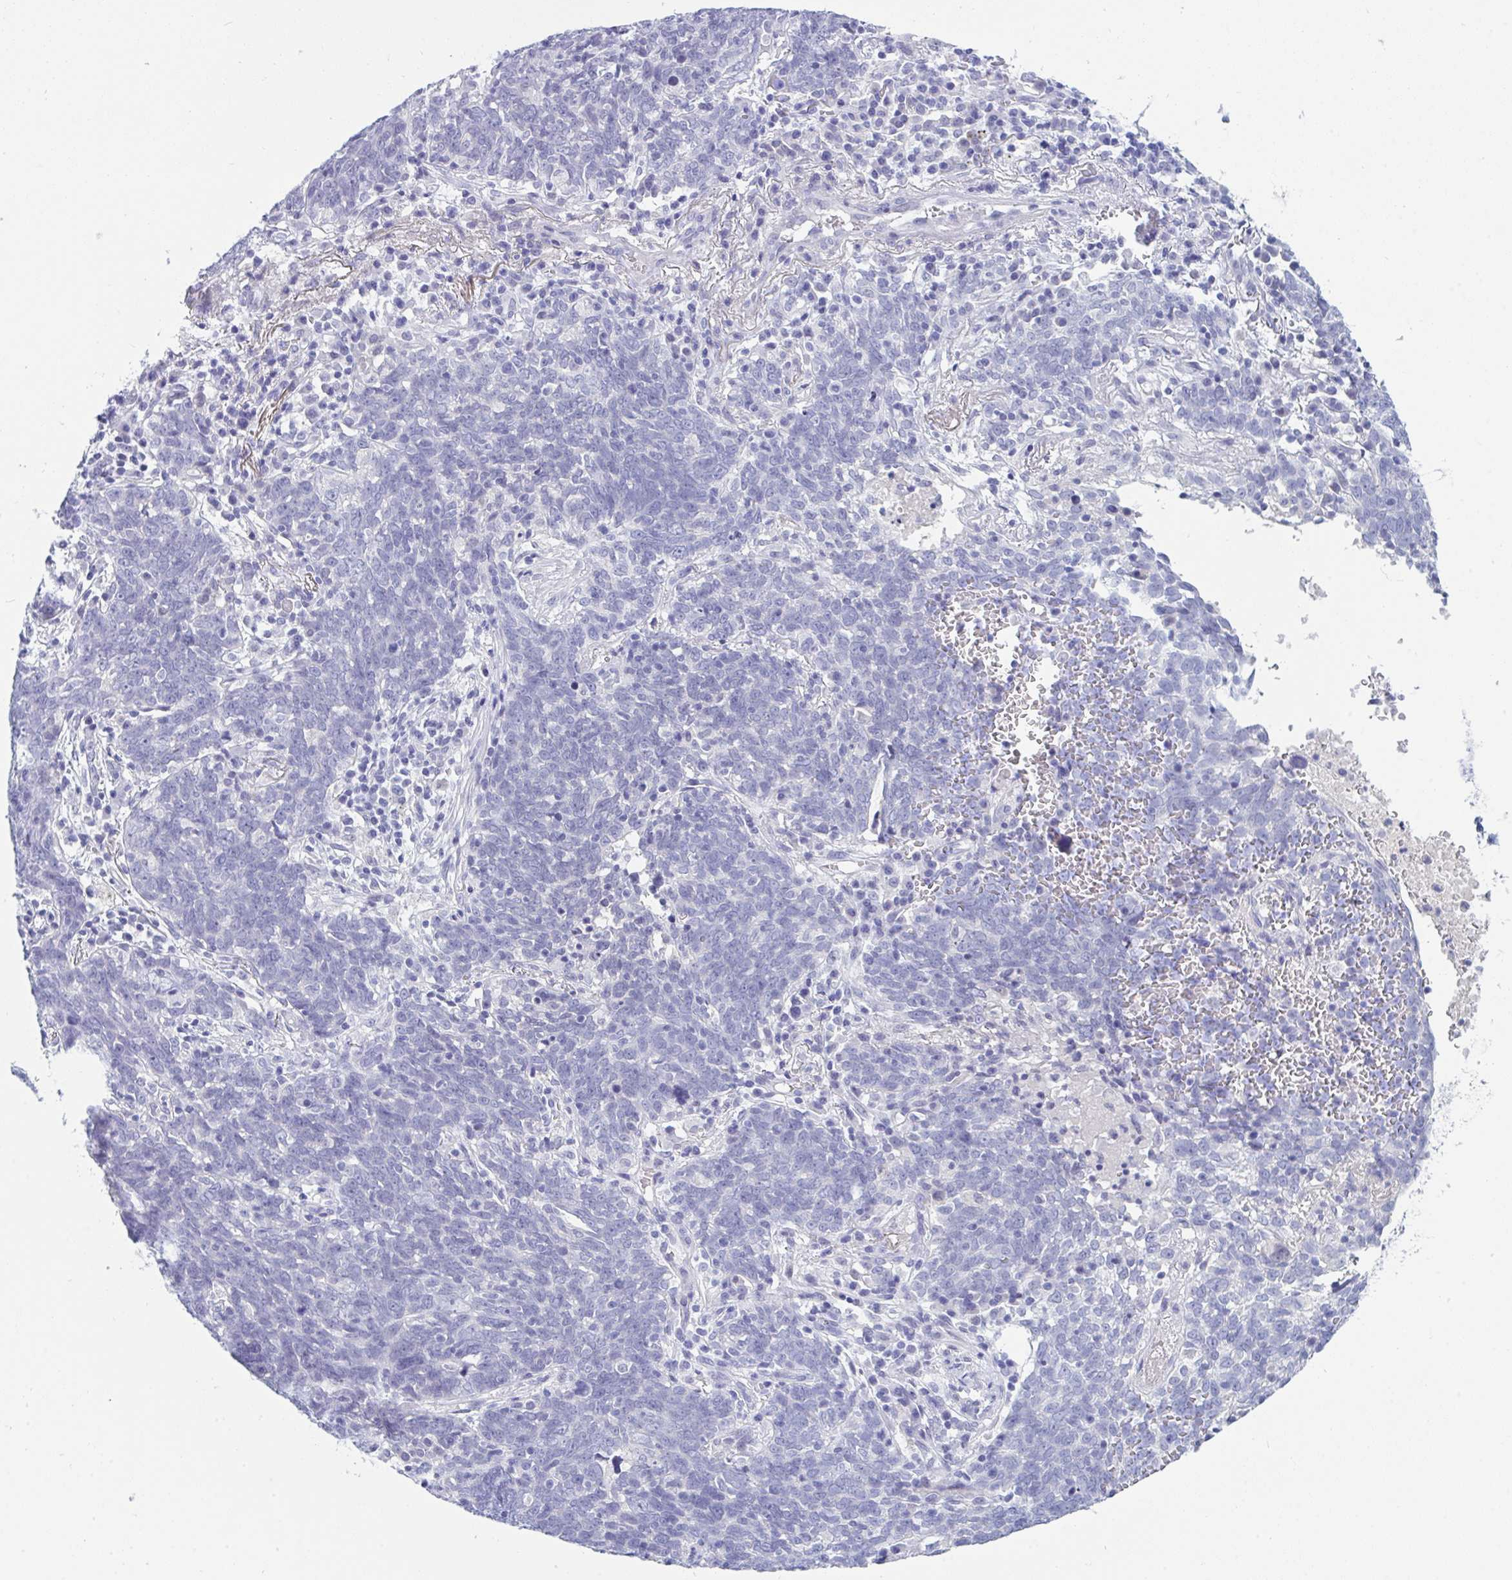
{"staining": {"intensity": "negative", "quantity": "none", "location": "none"}, "tissue": "lung cancer", "cell_type": "Tumor cells", "image_type": "cancer", "snomed": [{"axis": "morphology", "description": "Squamous cell carcinoma, NOS"}, {"axis": "topography", "description": "Lung"}], "caption": "IHC of human squamous cell carcinoma (lung) displays no staining in tumor cells.", "gene": "PRDM9", "patient": {"sex": "female", "age": 72}}